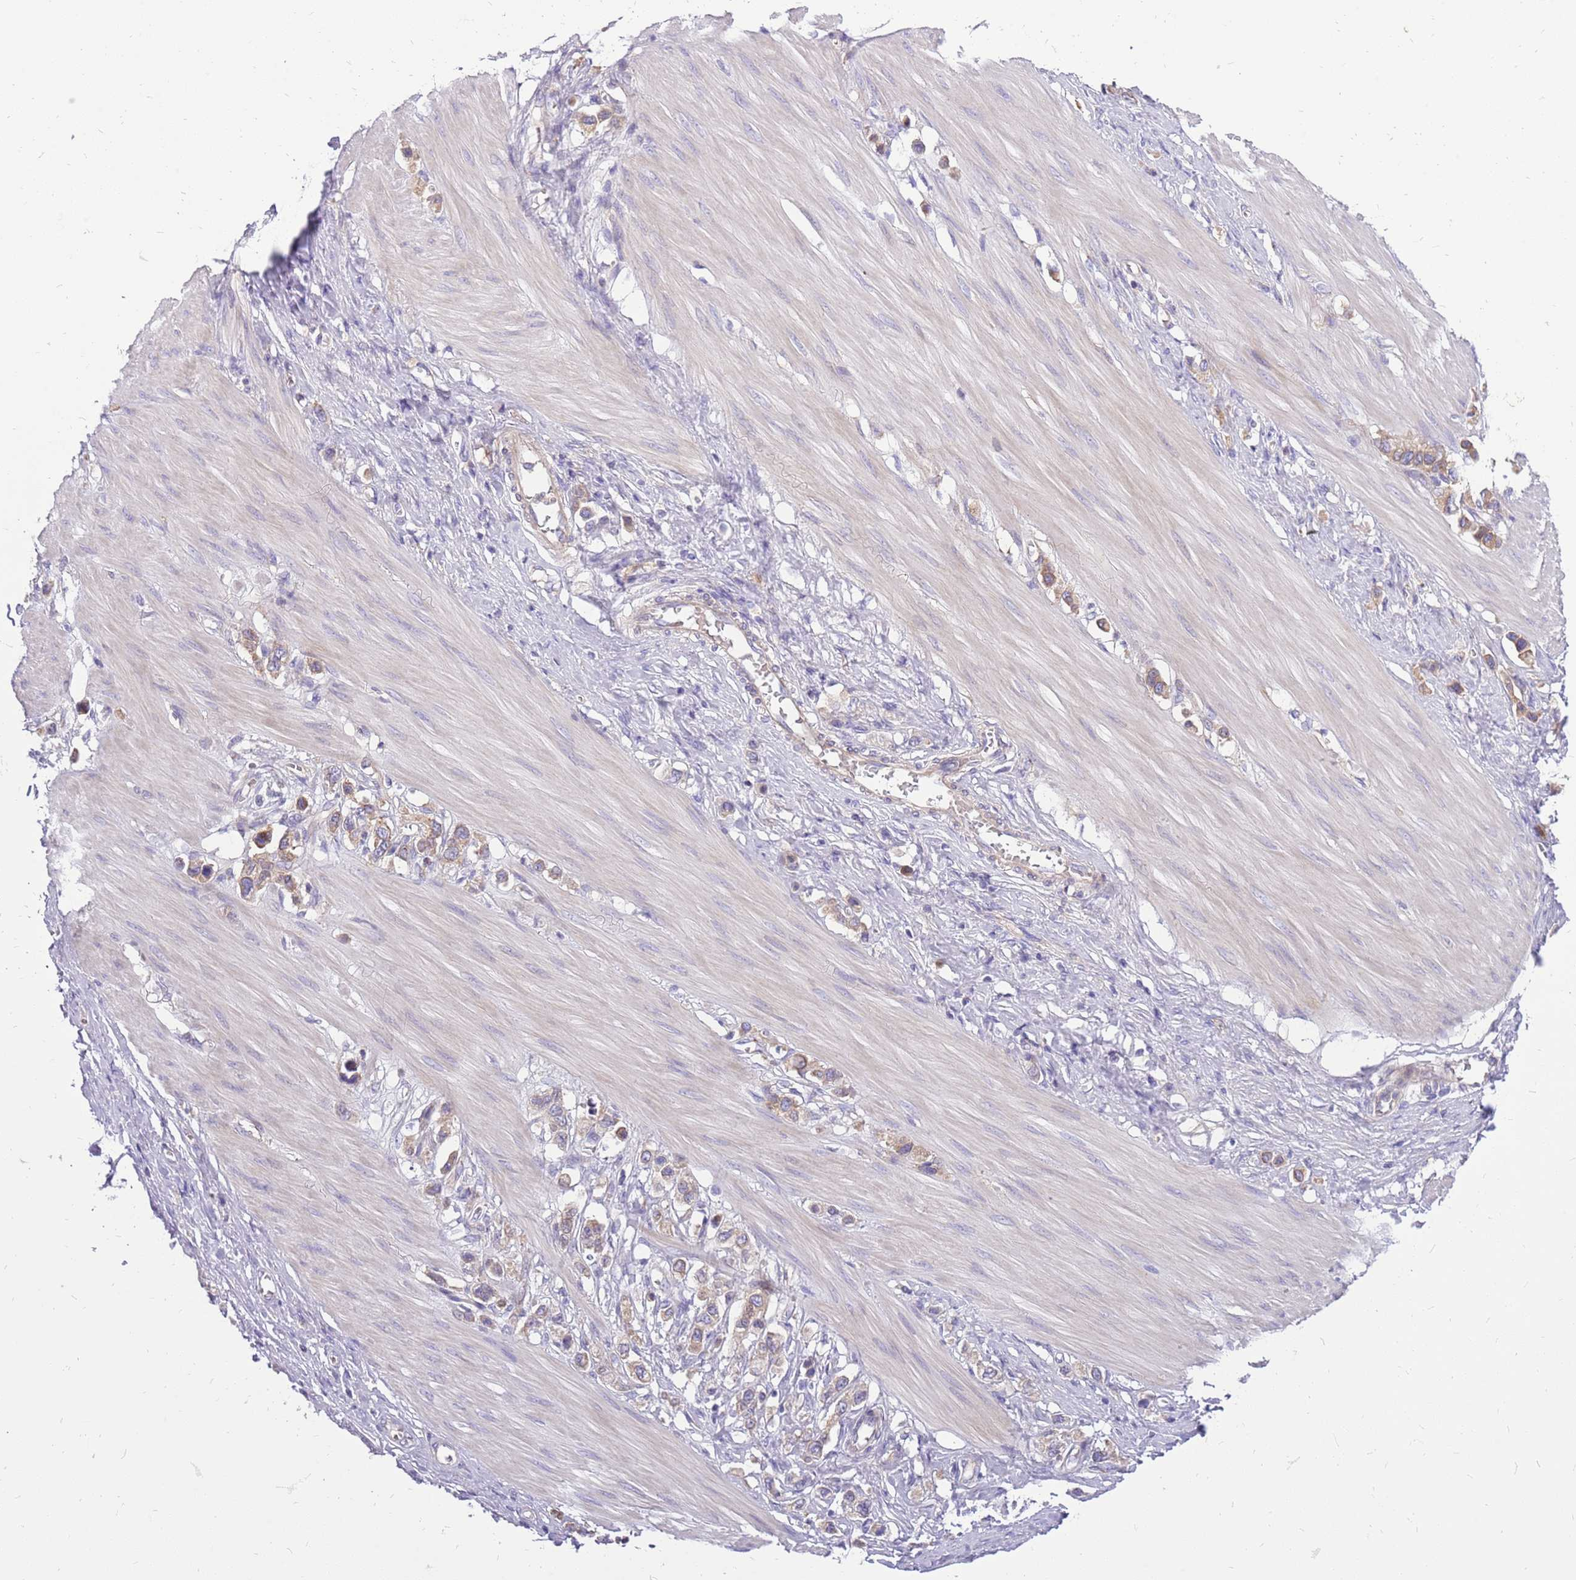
{"staining": {"intensity": "weak", "quantity": "25%-75%", "location": "cytoplasmic/membranous"}, "tissue": "stomach cancer", "cell_type": "Tumor cells", "image_type": "cancer", "snomed": [{"axis": "morphology", "description": "Adenocarcinoma, NOS"}, {"axis": "topography", "description": "Stomach"}], "caption": "Immunohistochemistry (DAB) staining of stomach adenocarcinoma shows weak cytoplasmic/membranous protein positivity in about 25%-75% of tumor cells.", "gene": "WDR90", "patient": {"sex": "female", "age": 65}}